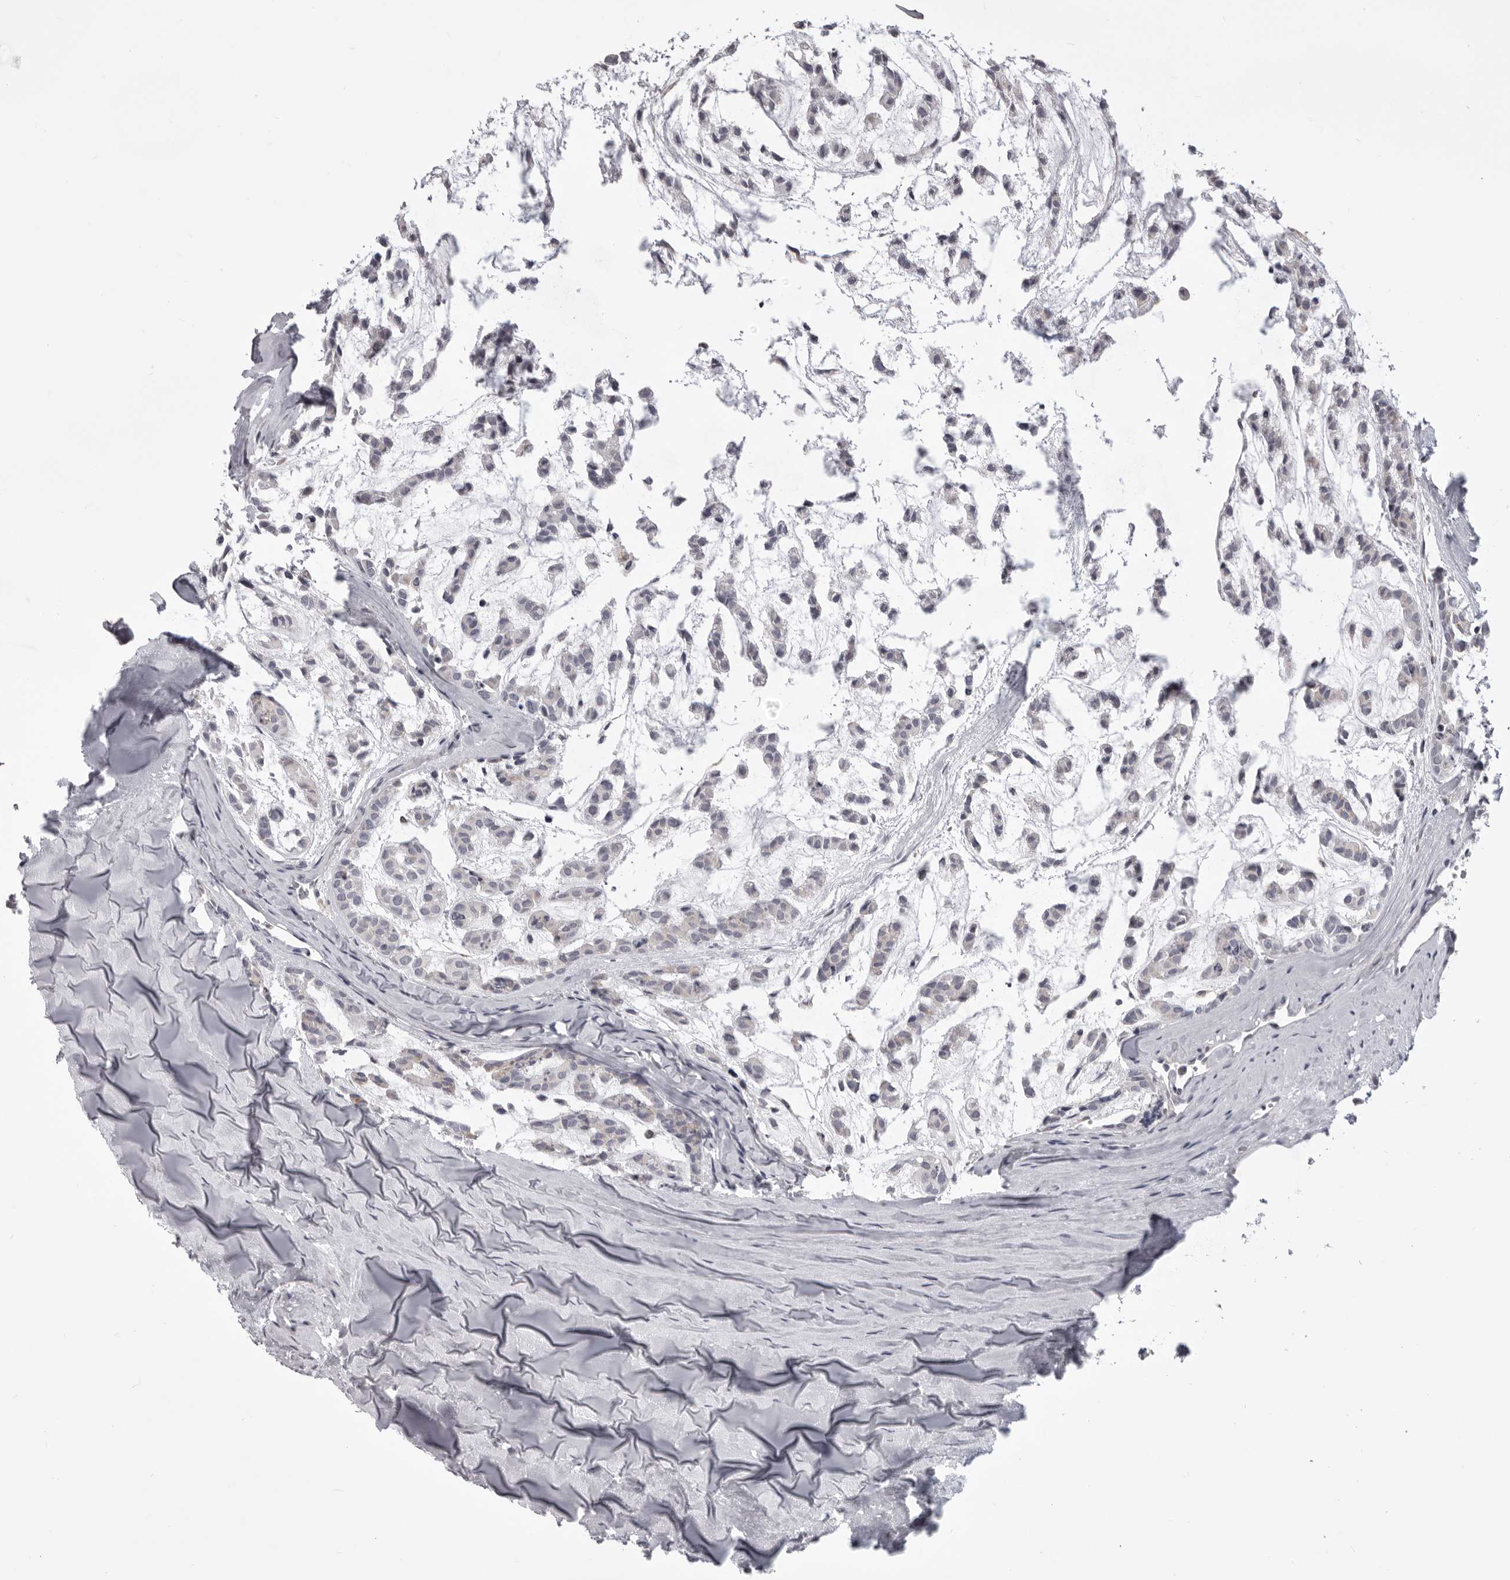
{"staining": {"intensity": "negative", "quantity": "none", "location": "none"}, "tissue": "head and neck cancer", "cell_type": "Tumor cells", "image_type": "cancer", "snomed": [{"axis": "morphology", "description": "Adenocarcinoma, NOS"}, {"axis": "morphology", "description": "Adenoma, NOS"}, {"axis": "topography", "description": "Head-Neck"}], "caption": "This is an immunohistochemistry (IHC) photomicrograph of human head and neck adenoma. There is no staining in tumor cells.", "gene": "NCEH1", "patient": {"sex": "female", "age": 55}}